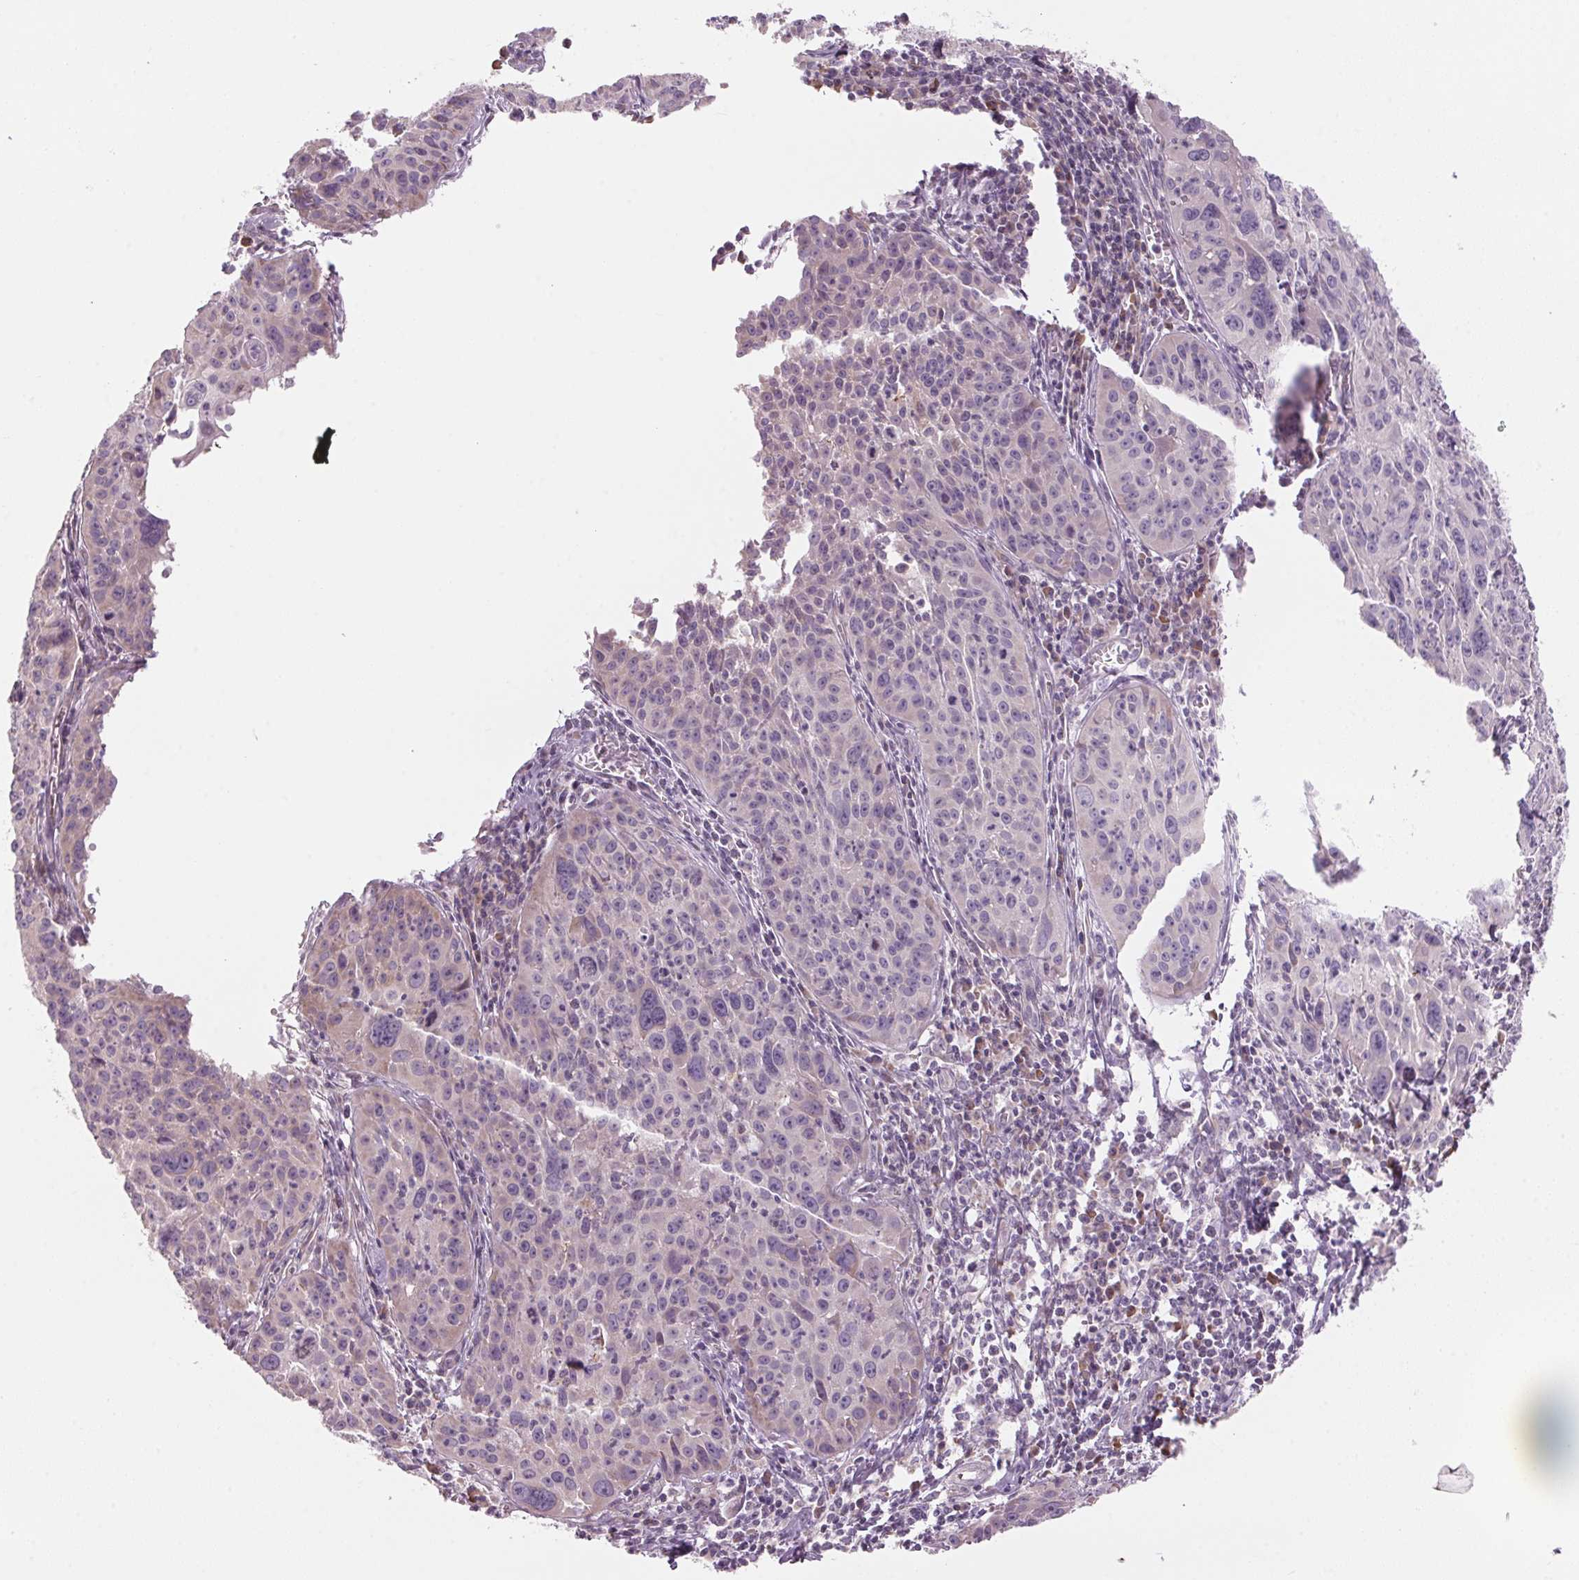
{"staining": {"intensity": "negative", "quantity": "none", "location": "none"}, "tissue": "cervical cancer", "cell_type": "Tumor cells", "image_type": "cancer", "snomed": [{"axis": "morphology", "description": "Squamous cell carcinoma, NOS"}, {"axis": "topography", "description": "Cervix"}], "caption": "DAB (3,3'-diaminobenzidine) immunohistochemical staining of cervical cancer (squamous cell carcinoma) displays no significant expression in tumor cells. The staining was performed using DAB (3,3'-diaminobenzidine) to visualize the protein expression in brown, while the nuclei were stained in blue with hematoxylin (Magnification: 20x).", "gene": "GNMT", "patient": {"sex": "female", "age": 31}}